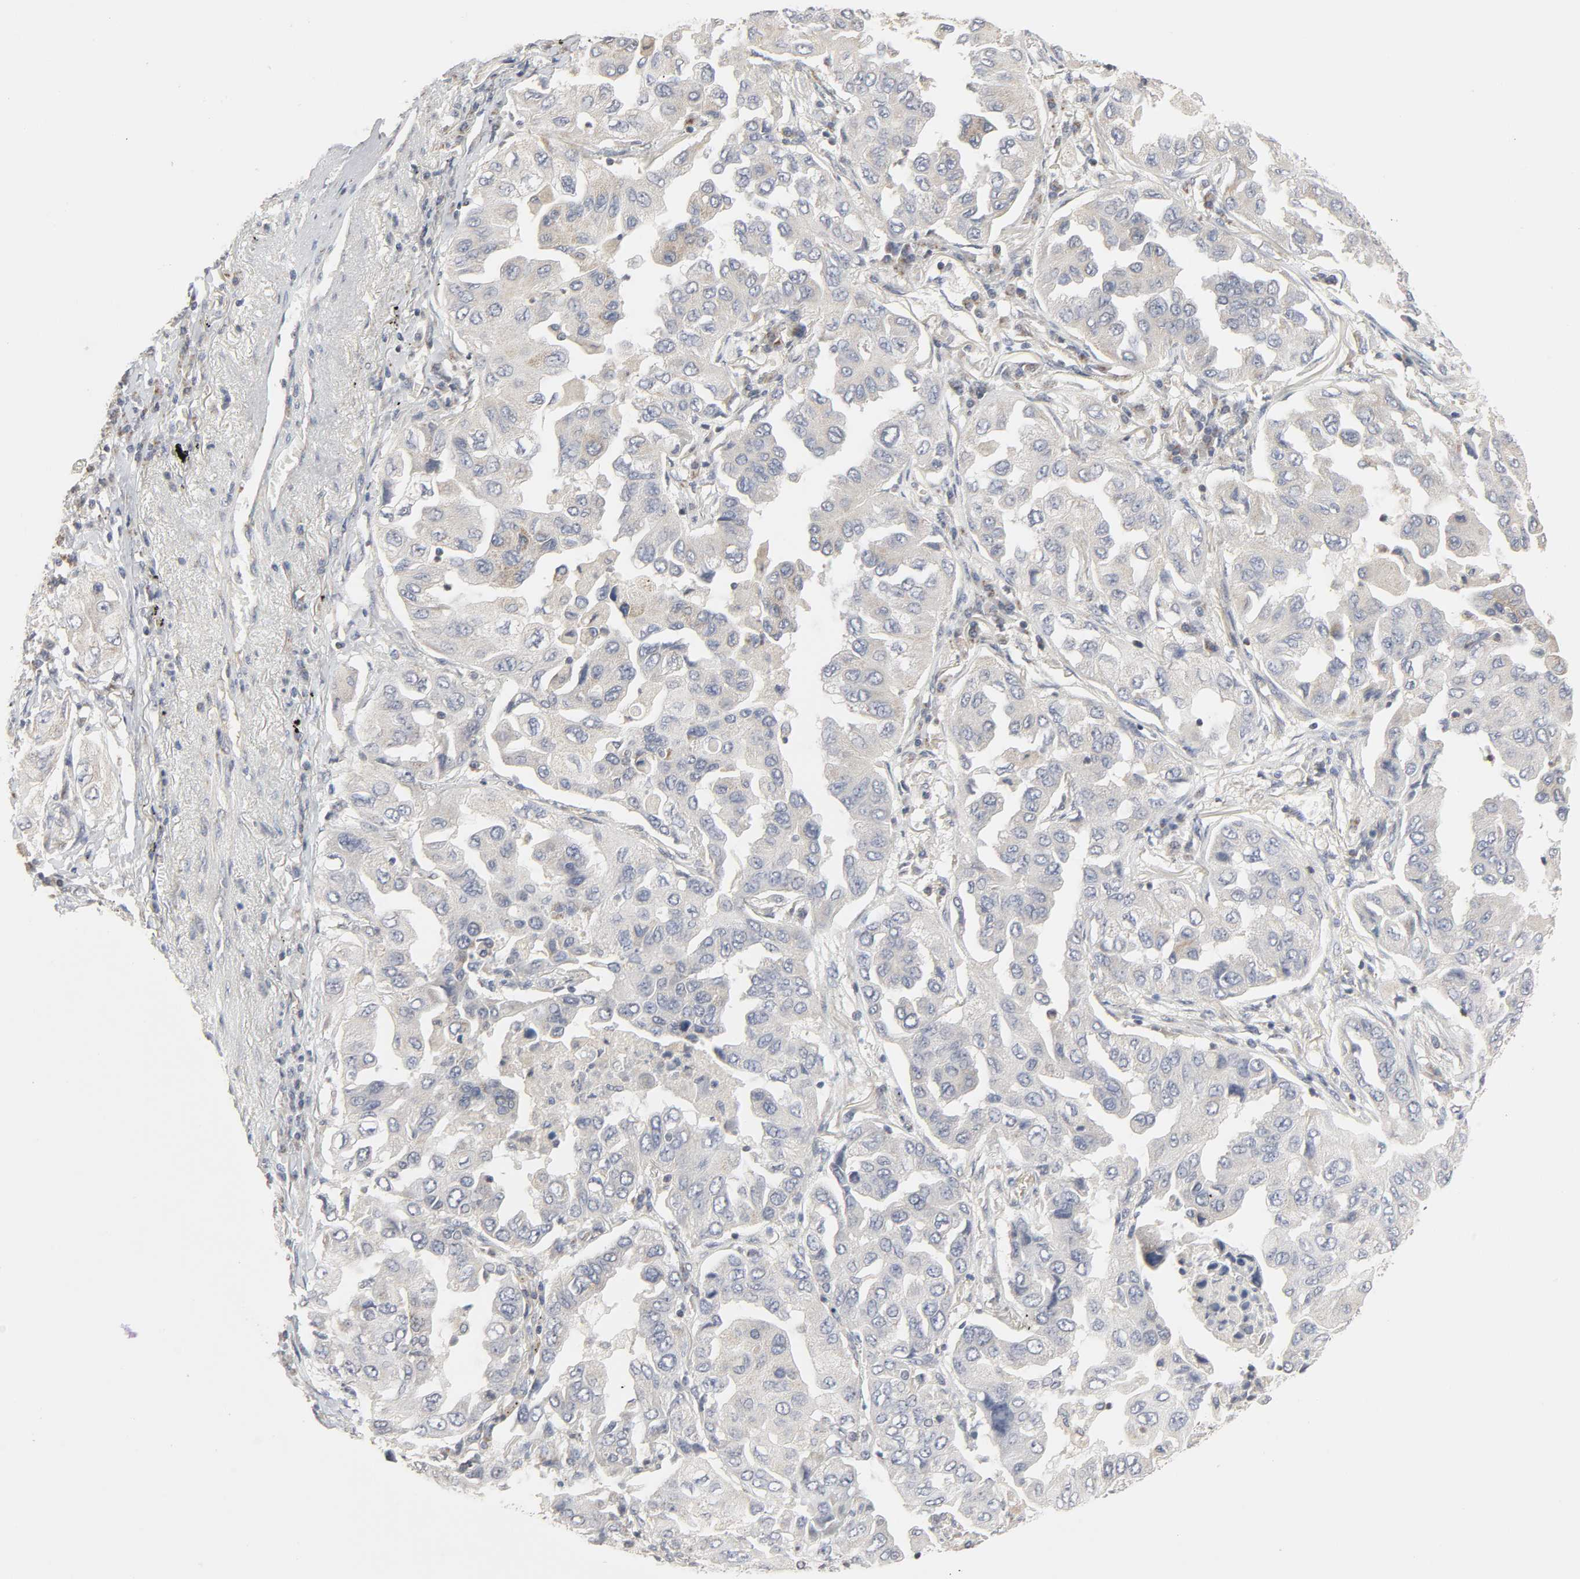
{"staining": {"intensity": "weak", "quantity": "<25%", "location": "cytoplasmic/membranous"}, "tissue": "lung cancer", "cell_type": "Tumor cells", "image_type": "cancer", "snomed": [{"axis": "morphology", "description": "Adenocarcinoma, NOS"}, {"axis": "topography", "description": "Lung"}], "caption": "DAB immunohistochemical staining of human adenocarcinoma (lung) displays no significant positivity in tumor cells.", "gene": "CLEC4E", "patient": {"sex": "female", "age": 65}}